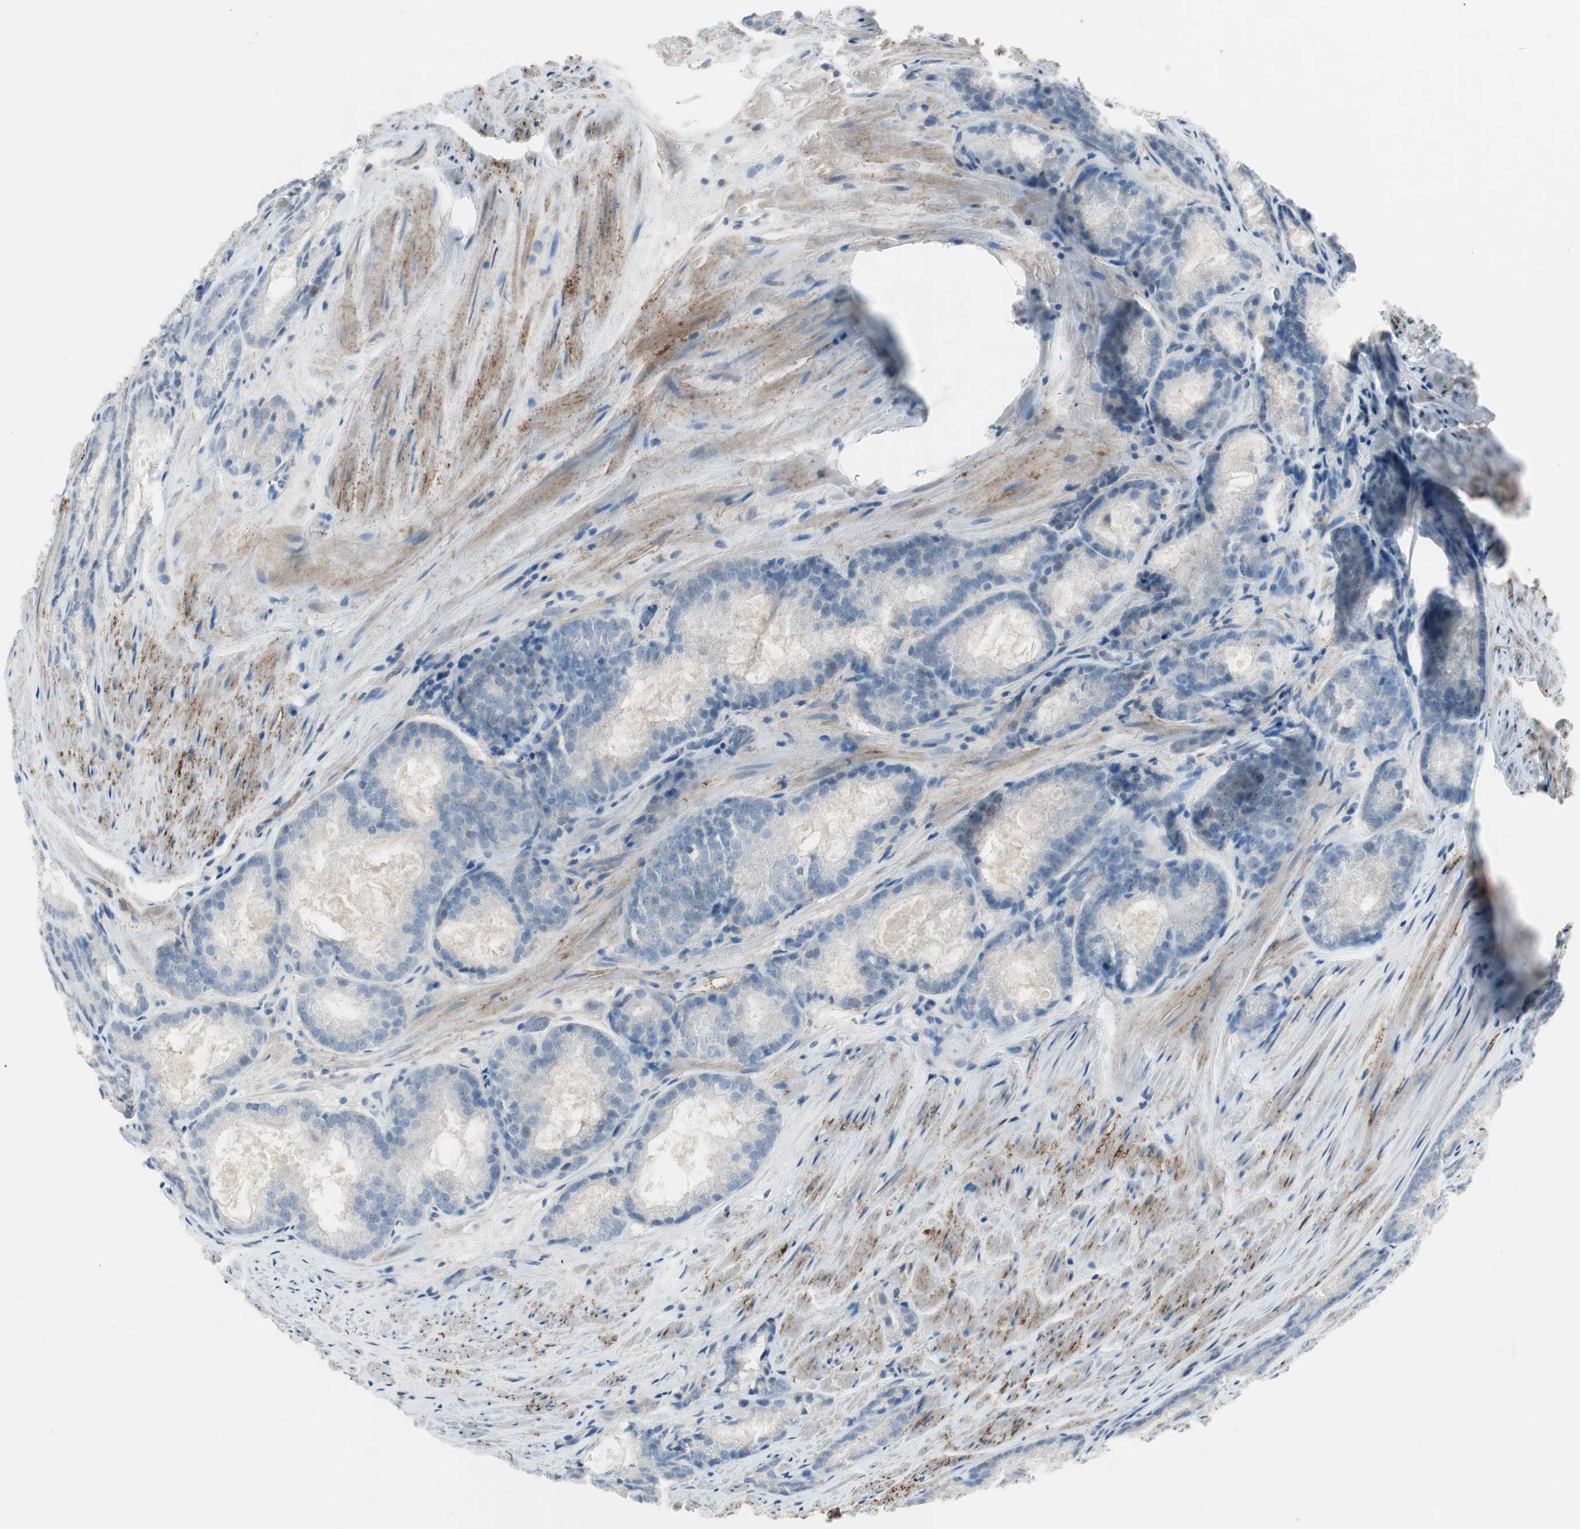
{"staining": {"intensity": "negative", "quantity": "none", "location": "none"}, "tissue": "prostate cancer", "cell_type": "Tumor cells", "image_type": "cancer", "snomed": [{"axis": "morphology", "description": "Adenocarcinoma, Low grade"}, {"axis": "topography", "description": "Prostate"}], "caption": "The micrograph shows no staining of tumor cells in prostate cancer (adenocarcinoma (low-grade)).", "gene": "CACNA2D1", "patient": {"sex": "male", "age": 64}}